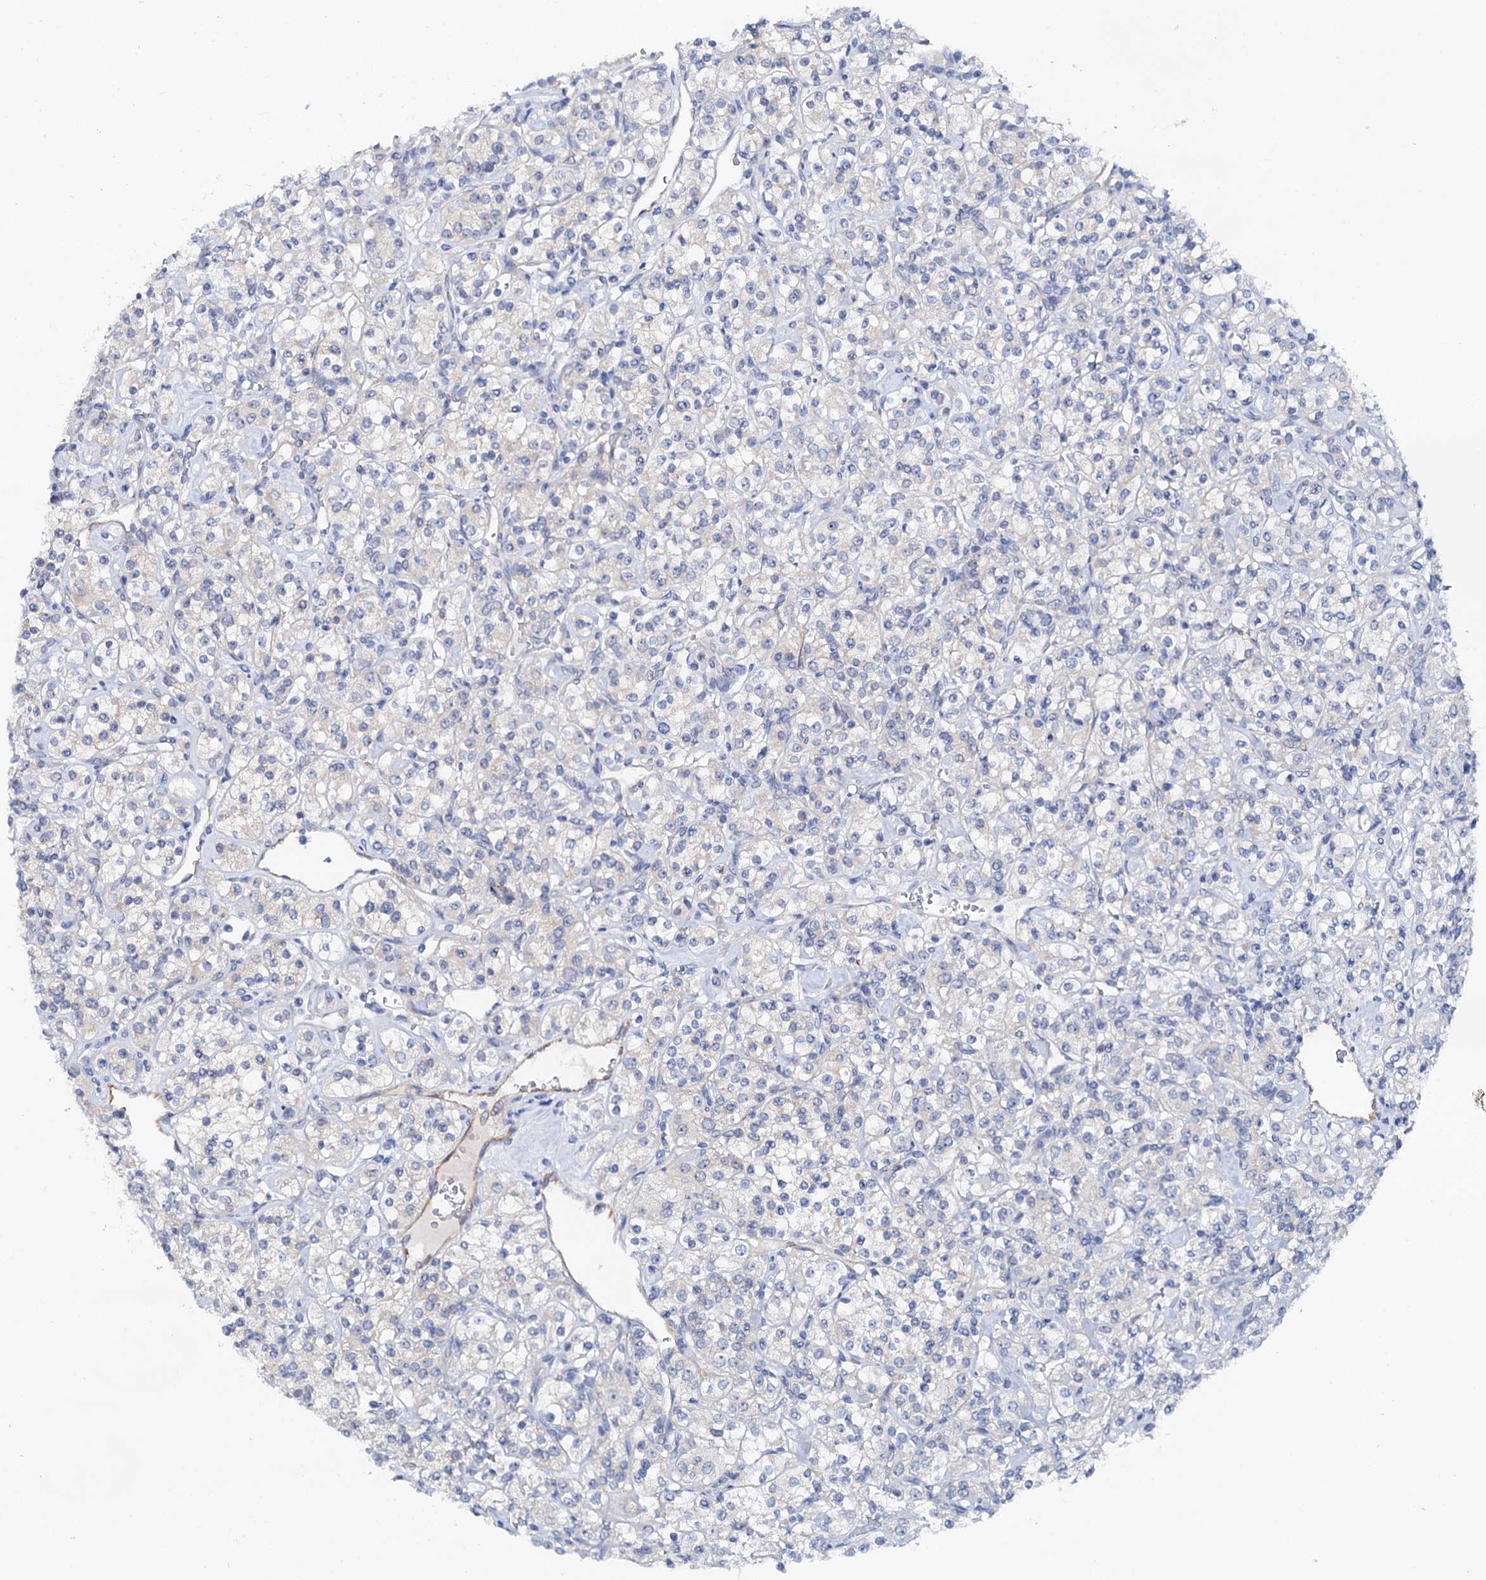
{"staining": {"intensity": "negative", "quantity": "none", "location": "none"}, "tissue": "renal cancer", "cell_type": "Tumor cells", "image_type": "cancer", "snomed": [{"axis": "morphology", "description": "Adenocarcinoma, NOS"}, {"axis": "topography", "description": "Kidney"}], "caption": "Photomicrograph shows no significant protein expression in tumor cells of renal adenocarcinoma. (DAB (3,3'-diaminobenzidine) immunohistochemistry (IHC) visualized using brightfield microscopy, high magnification).", "gene": "SHROOM1", "patient": {"sex": "male", "age": 77}}